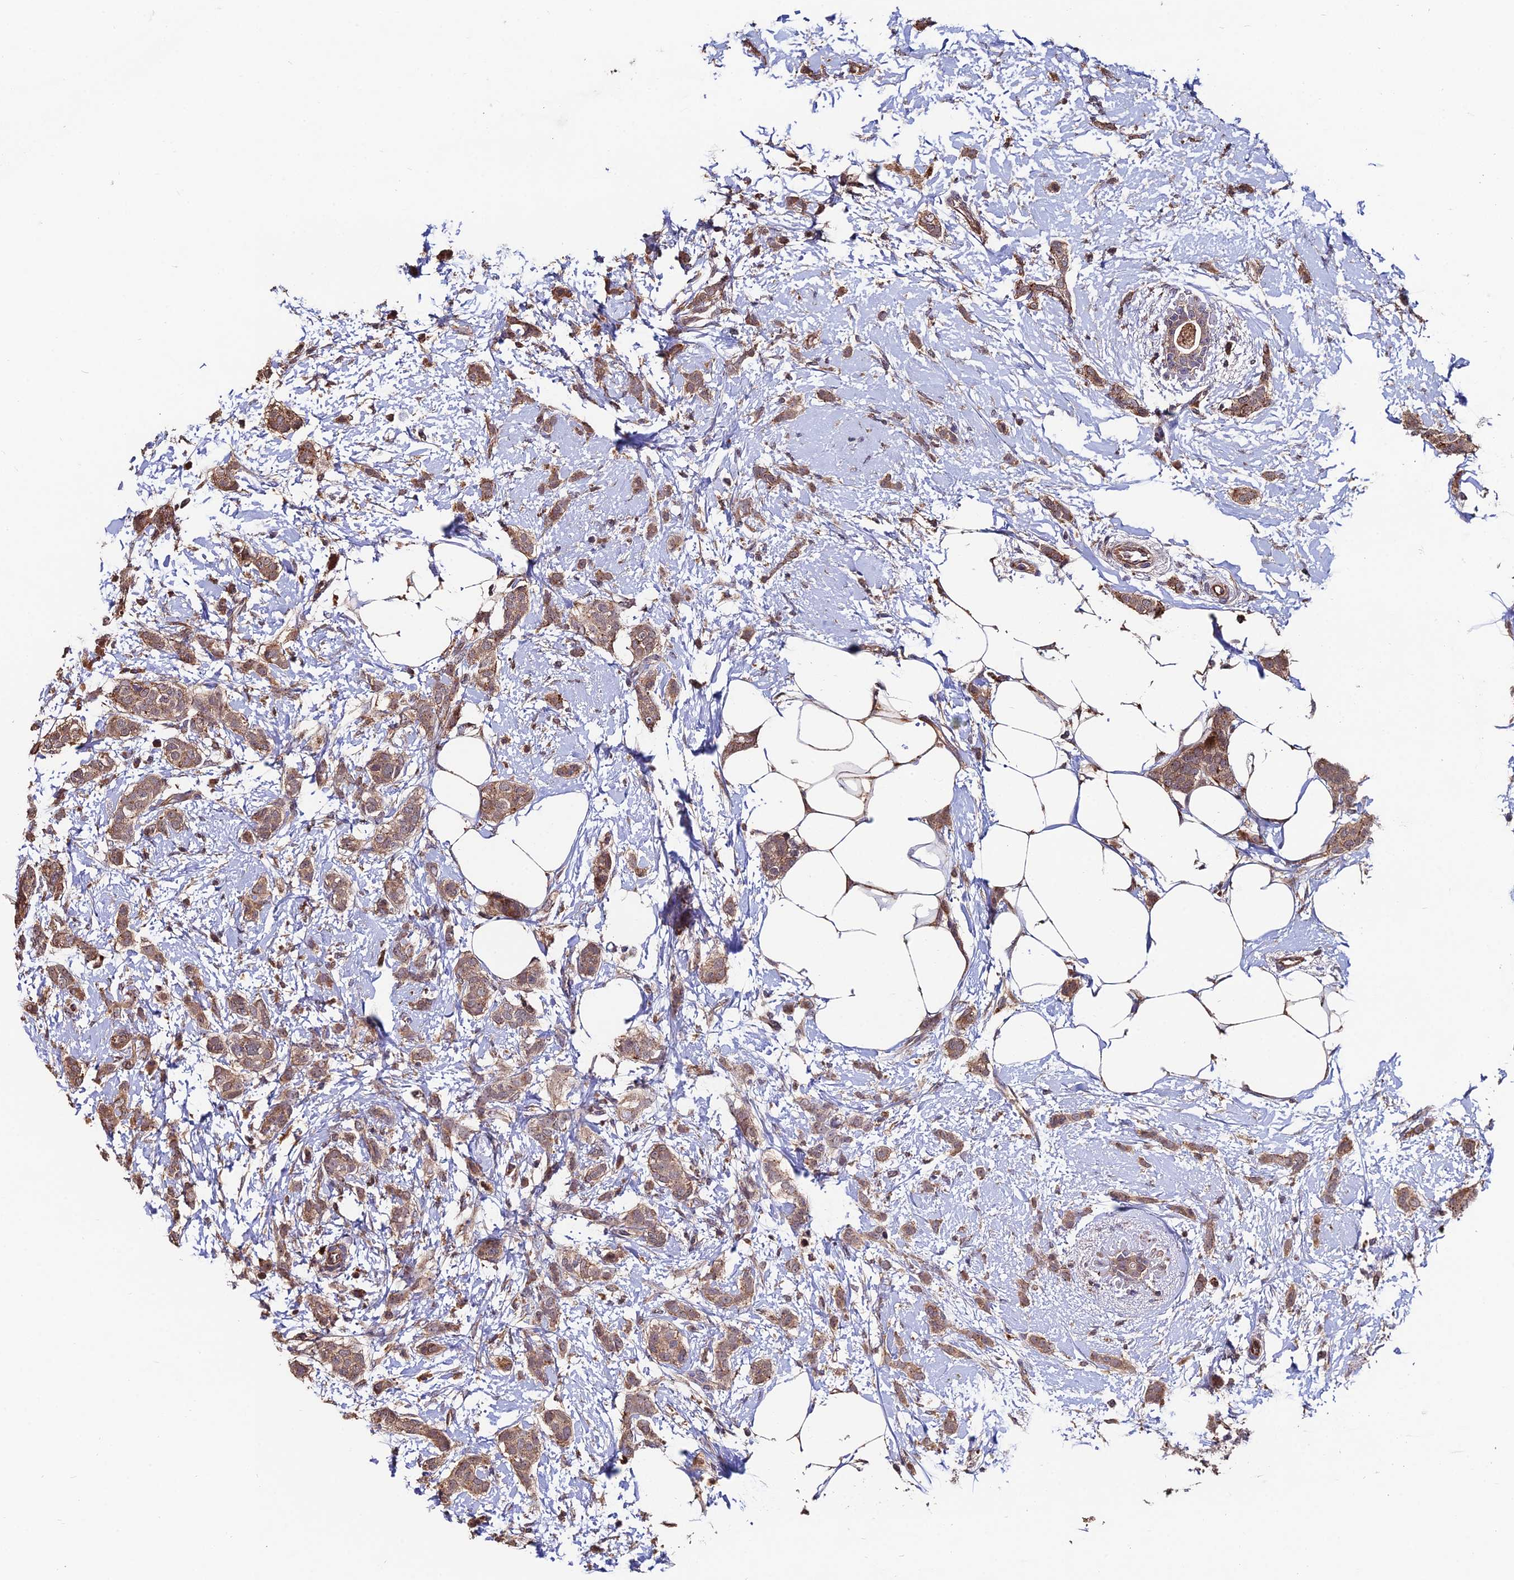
{"staining": {"intensity": "moderate", "quantity": ">75%", "location": "cytoplasmic/membranous"}, "tissue": "breast cancer", "cell_type": "Tumor cells", "image_type": "cancer", "snomed": [{"axis": "morphology", "description": "Duct carcinoma"}, {"axis": "topography", "description": "Breast"}], "caption": "Breast cancer (intraductal carcinoma) stained for a protein demonstrates moderate cytoplasmic/membranous positivity in tumor cells.", "gene": "ACTR5", "patient": {"sex": "female", "age": 72}}